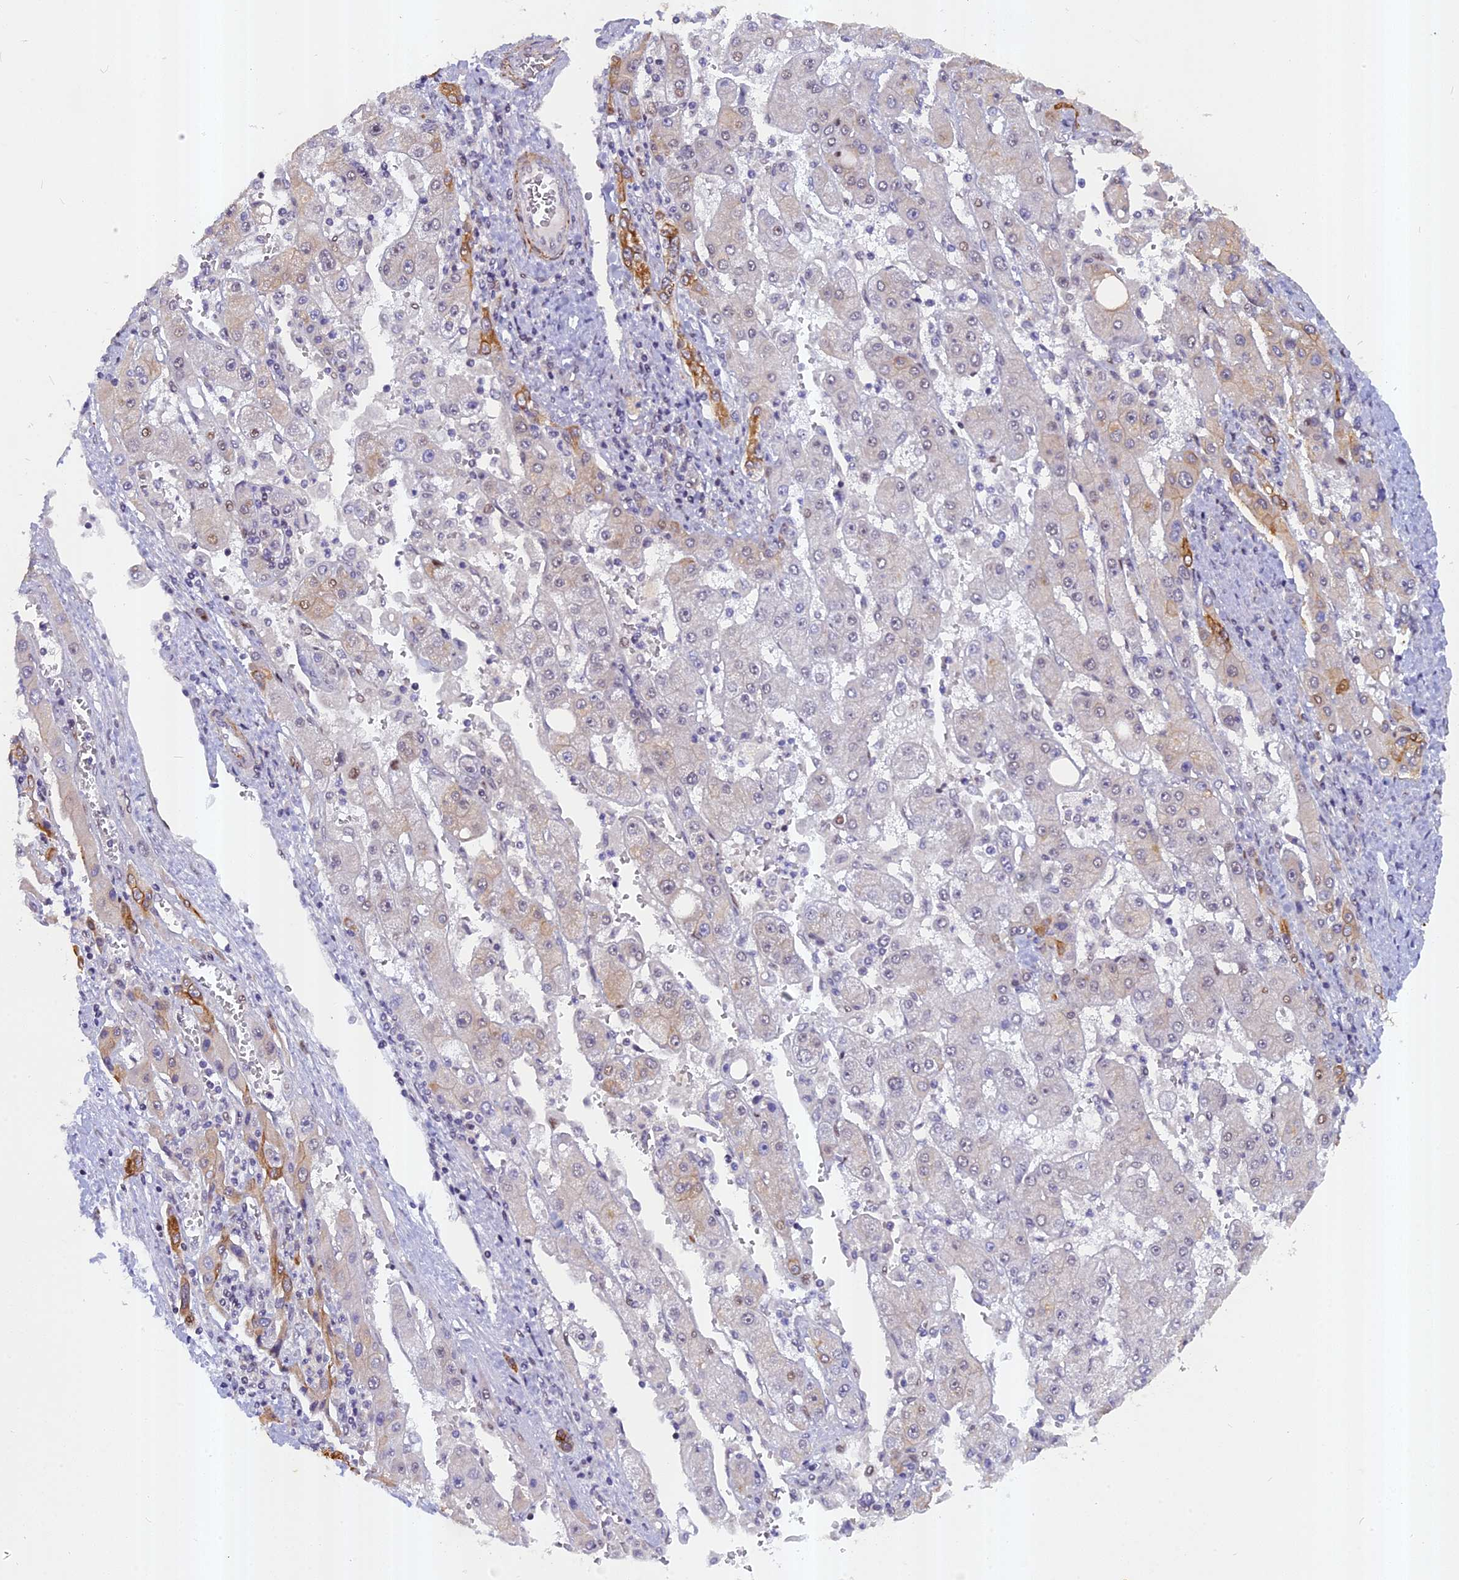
{"staining": {"intensity": "negative", "quantity": "none", "location": "none"}, "tissue": "liver cancer", "cell_type": "Tumor cells", "image_type": "cancer", "snomed": [{"axis": "morphology", "description": "Carcinoma, Hepatocellular, NOS"}, {"axis": "topography", "description": "Liver"}], "caption": "An immunohistochemistry (IHC) histopathology image of liver hepatocellular carcinoma is shown. There is no staining in tumor cells of liver hepatocellular carcinoma.", "gene": "ANKRD34B", "patient": {"sex": "female", "age": 73}}